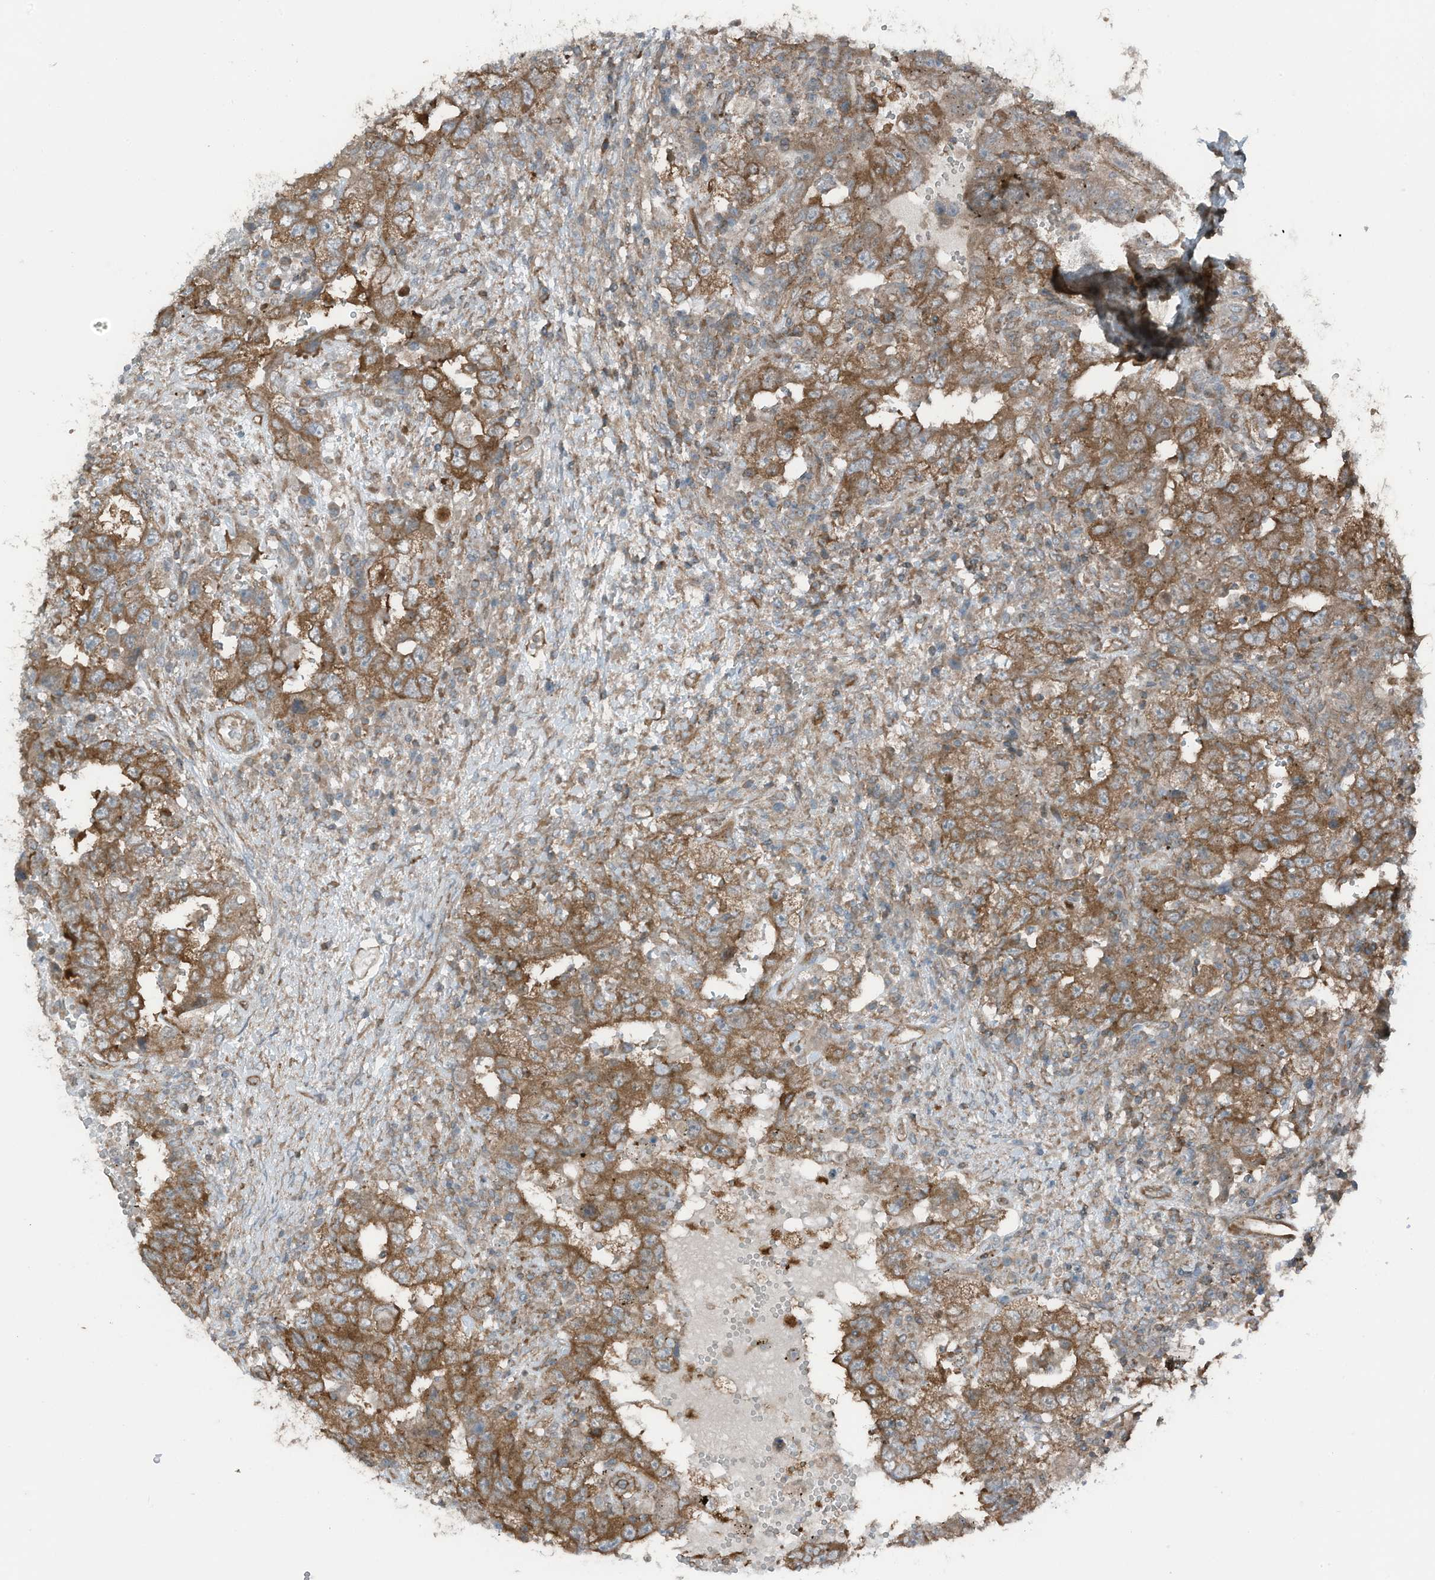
{"staining": {"intensity": "moderate", "quantity": ">75%", "location": "cytoplasmic/membranous"}, "tissue": "testis cancer", "cell_type": "Tumor cells", "image_type": "cancer", "snomed": [{"axis": "morphology", "description": "Carcinoma, Embryonal, NOS"}, {"axis": "topography", "description": "Testis"}], "caption": "Brown immunohistochemical staining in testis cancer demonstrates moderate cytoplasmic/membranous staining in about >75% of tumor cells. The staining is performed using DAB (3,3'-diaminobenzidine) brown chromogen to label protein expression. The nuclei are counter-stained blue using hematoxylin.", "gene": "TXNDC9", "patient": {"sex": "male", "age": 26}}